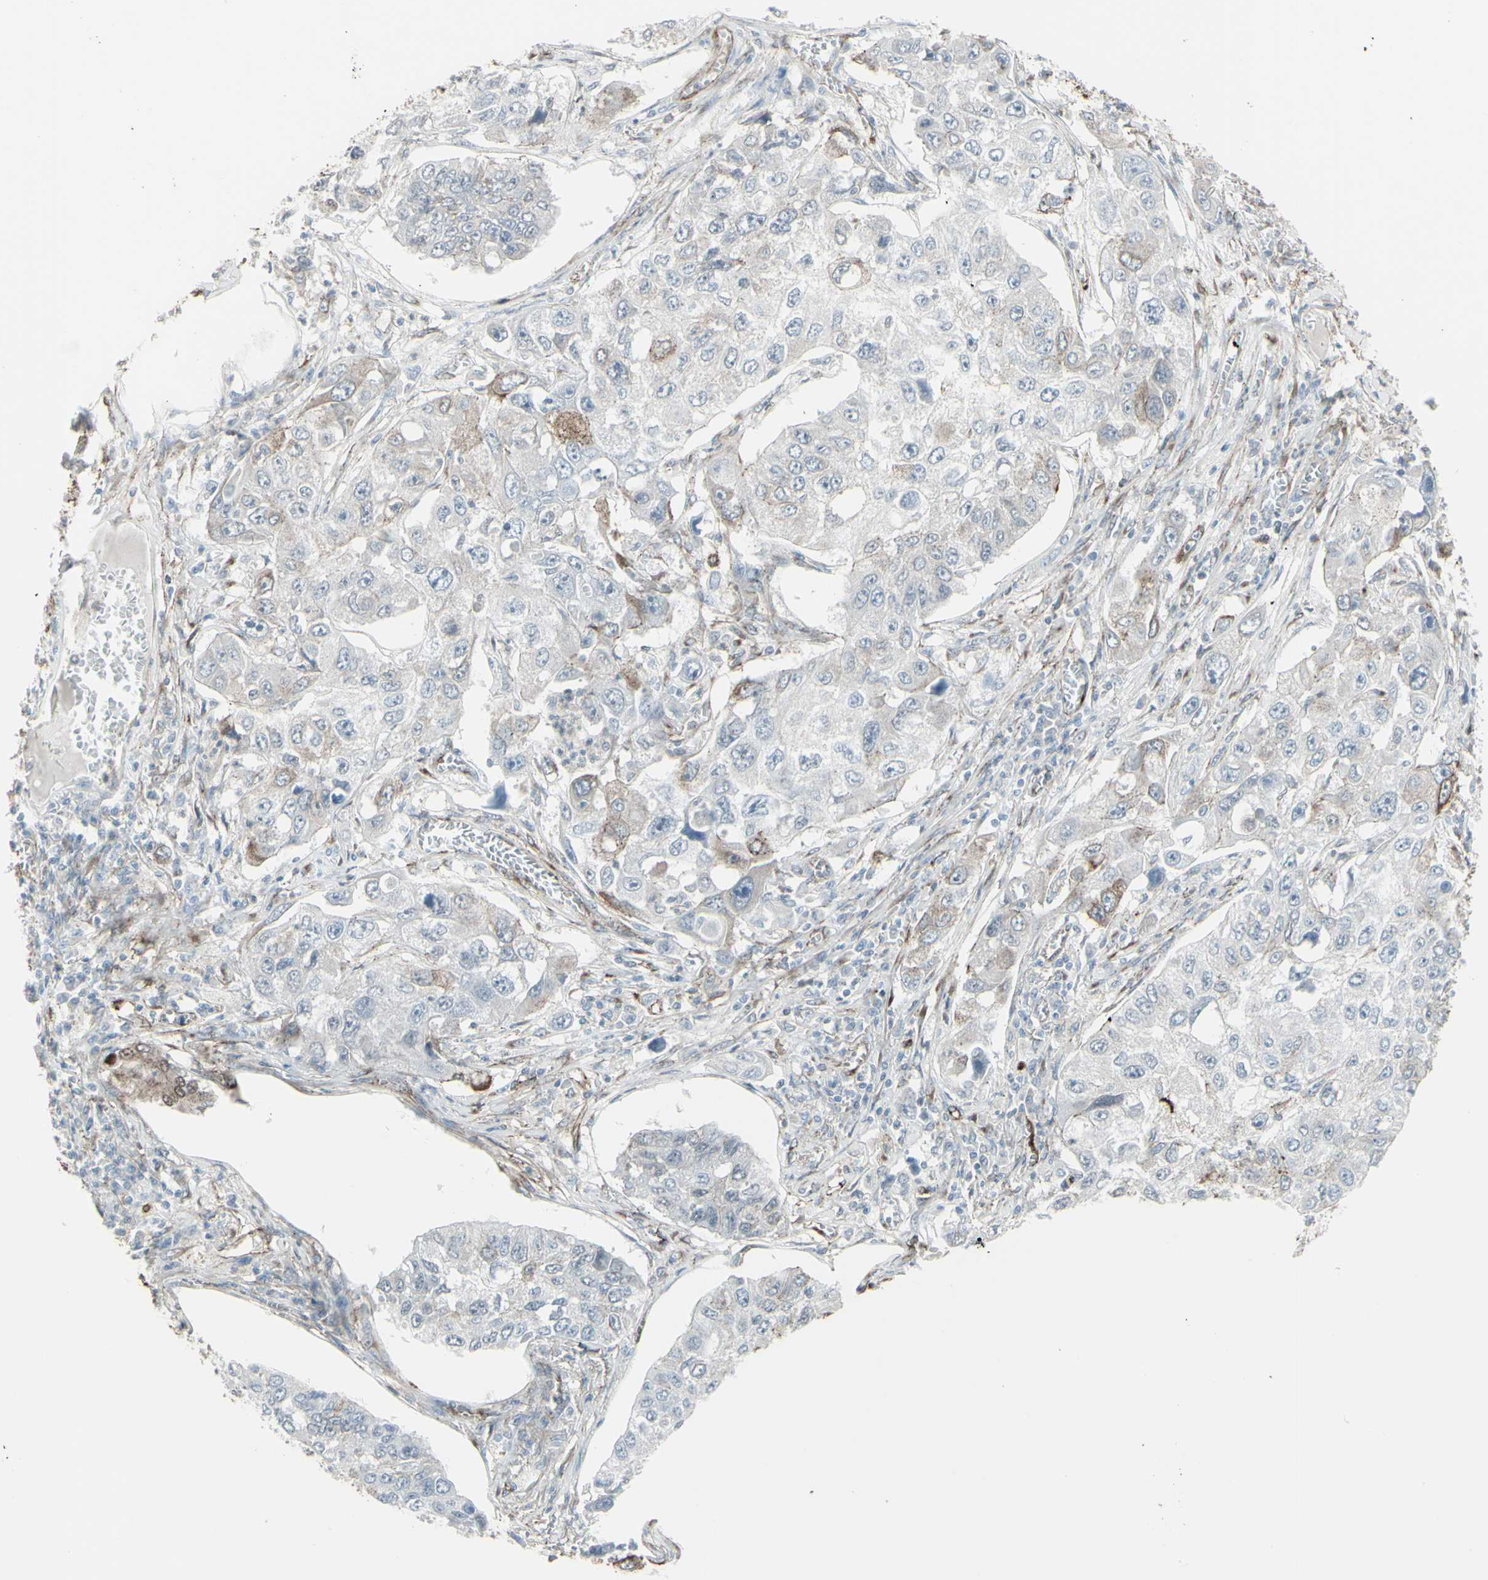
{"staining": {"intensity": "weak", "quantity": "<25%", "location": "cytoplasmic/membranous"}, "tissue": "lung cancer", "cell_type": "Tumor cells", "image_type": "cancer", "snomed": [{"axis": "morphology", "description": "Squamous cell carcinoma, NOS"}, {"axis": "topography", "description": "Lung"}], "caption": "IHC image of human lung squamous cell carcinoma stained for a protein (brown), which demonstrates no expression in tumor cells.", "gene": "GJA1", "patient": {"sex": "male", "age": 71}}